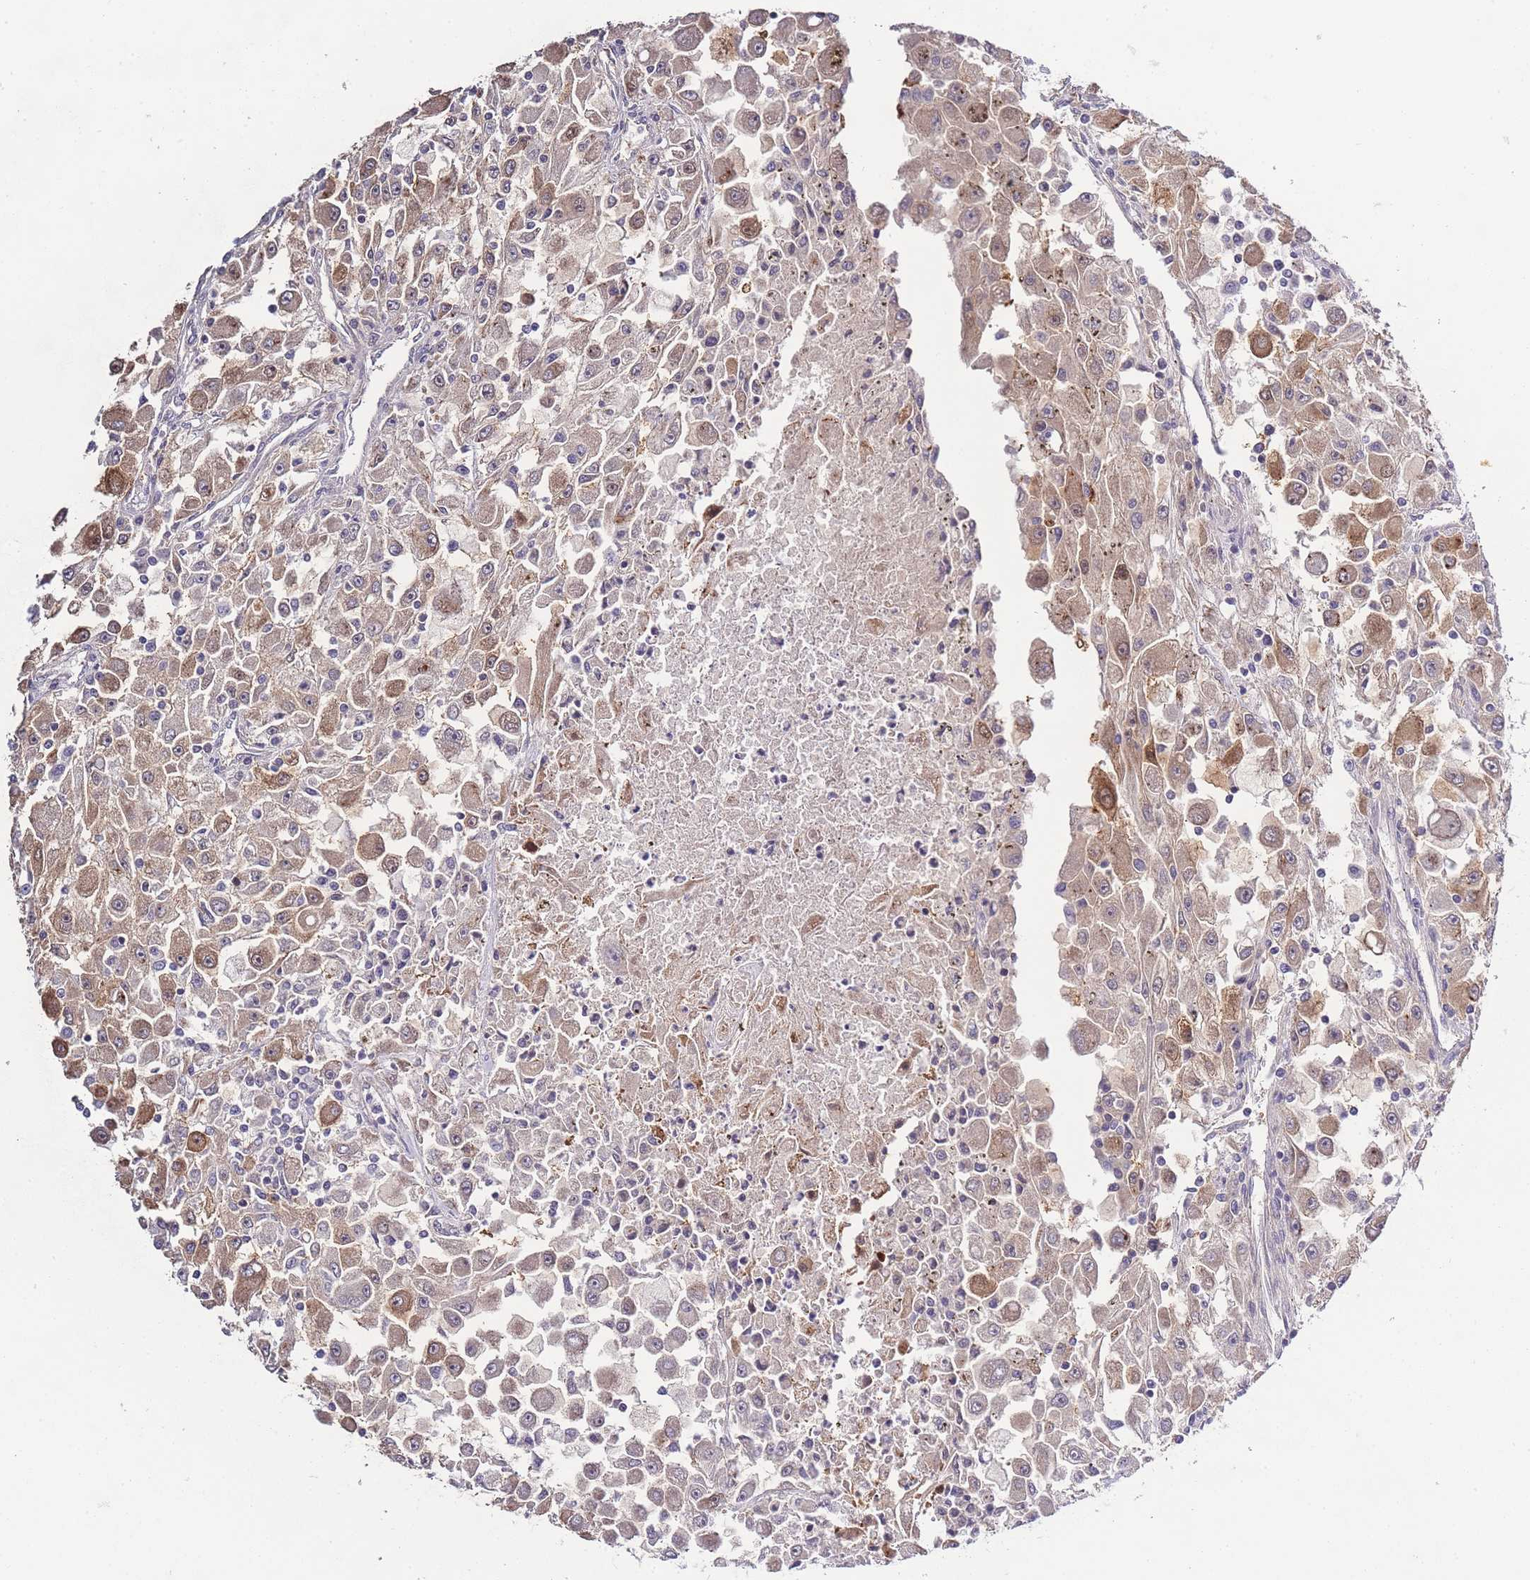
{"staining": {"intensity": "moderate", "quantity": "25%-75%", "location": "cytoplasmic/membranous"}, "tissue": "renal cancer", "cell_type": "Tumor cells", "image_type": "cancer", "snomed": [{"axis": "morphology", "description": "Adenocarcinoma, NOS"}, {"axis": "topography", "description": "Kidney"}], "caption": "The image shows staining of renal cancer, revealing moderate cytoplasmic/membranous protein expression (brown color) within tumor cells. The protein of interest is stained brown, and the nuclei are stained in blue (DAB (3,3'-diaminobenzidine) IHC with brightfield microscopy, high magnification).", "gene": "SPHKAP", "patient": {"sex": "female", "age": 67}}